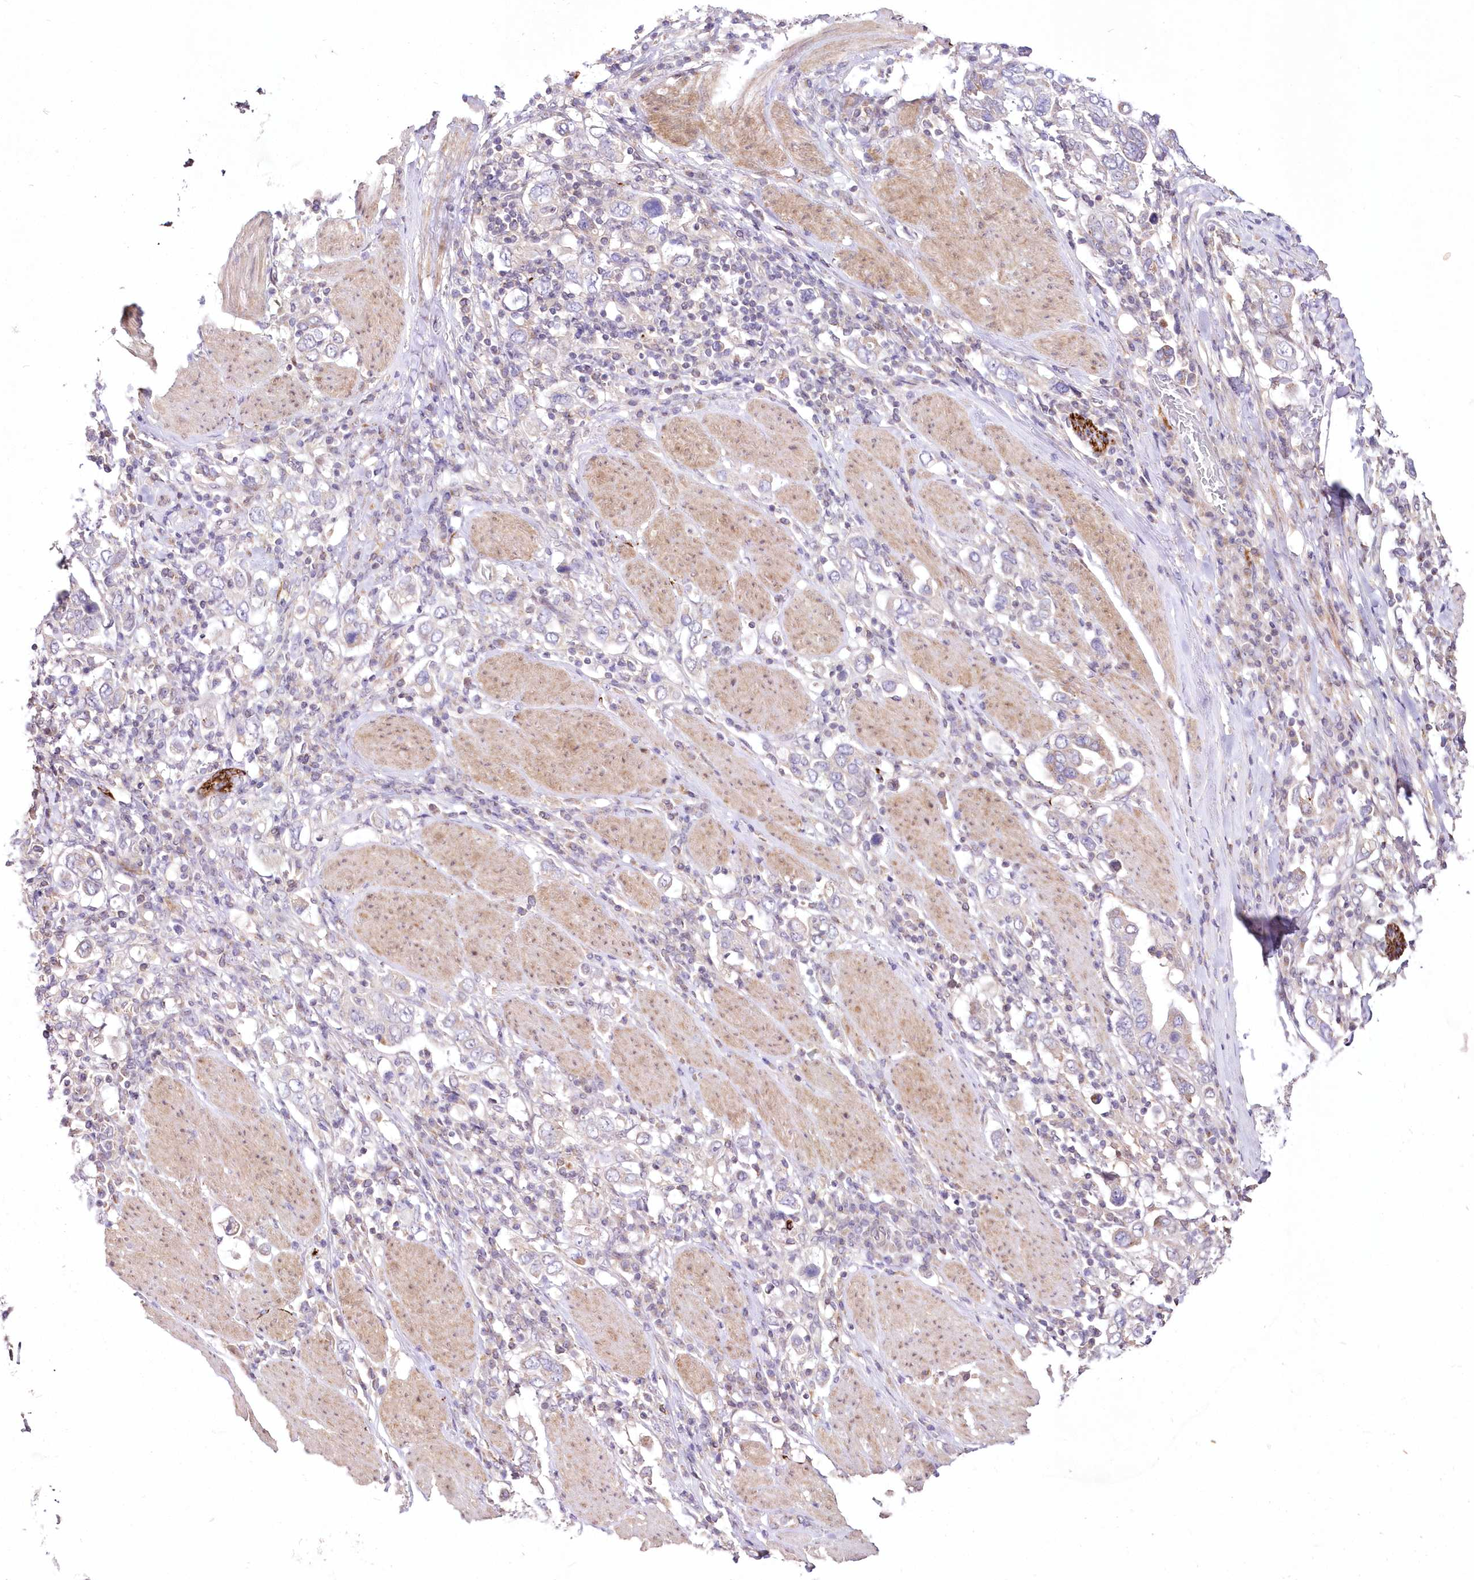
{"staining": {"intensity": "negative", "quantity": "none", "location": "none"}, "tissue": "stomach cancer", "cell_type": "Tumor cells", "image_type": "cancer", "snomed": [{"axis": "morphology", "description": "Adenocarcinoma, NOS"}, {"axis": "topography", "description": "Stomach, upper"}], "caption": "Tumor cells are negative for protein expression in human stomach cancer (adenocarcinoma).", "gene": "FAM241B", "patient": {"sex": "male", "age": 62}}